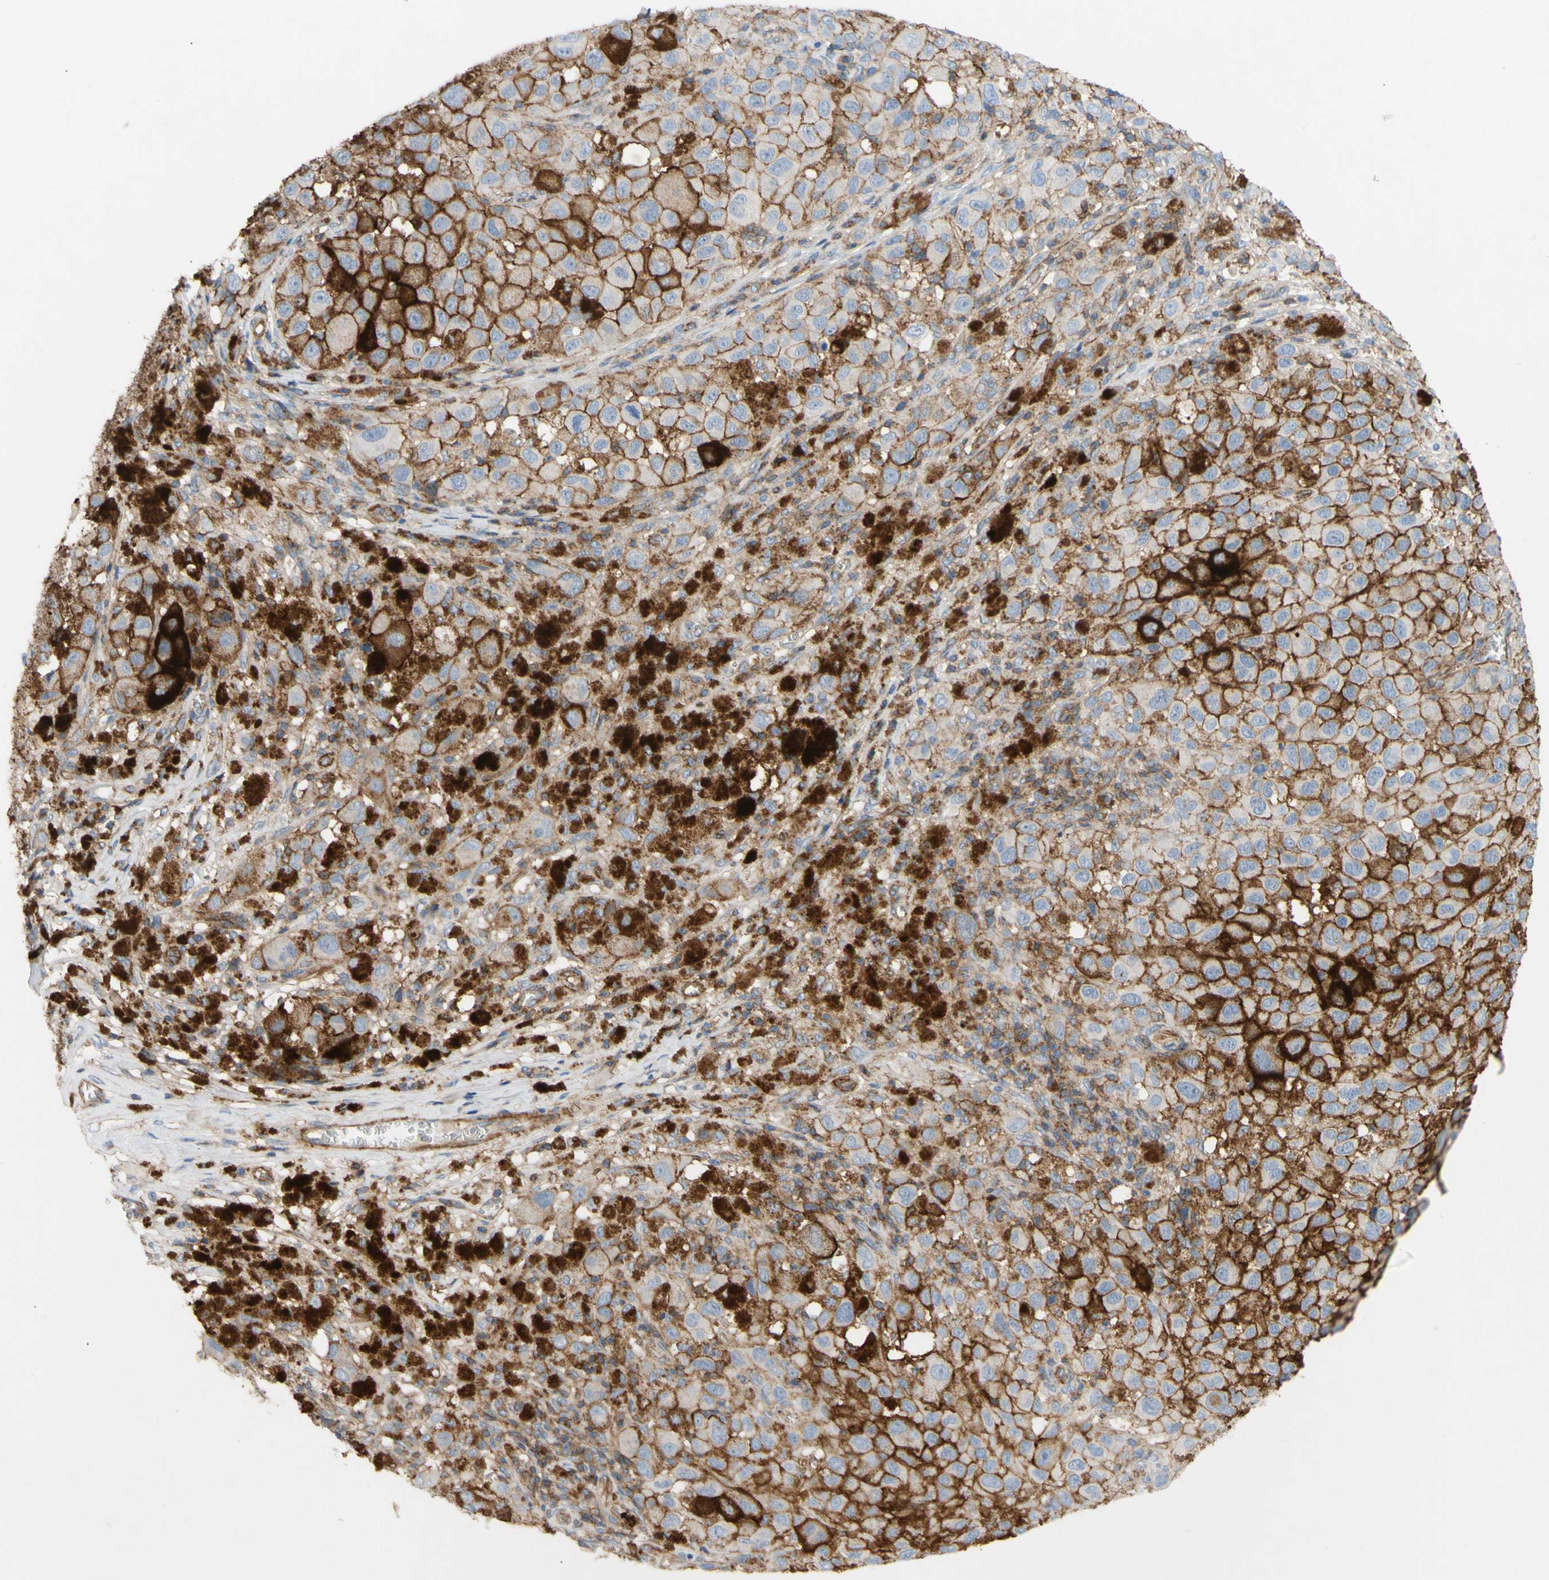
{"staining": {"intensity": "strong", "quantity": ">75%", "location": "cytoplasmic/membranous"}, "tissue": "melanoma", "cell_type": "Tumor cells", "image_type": "cancer", "snomed": [{"axis": "morphology", "description": "Malignant melanoma, NOS"}, {"axis": "topography", "description": "Skin"}], "caption": "Human malignant melanoma stained for a protein (brown) exhibits strong cytoplasmic/membranous positive staining in about >75% of tumor cells.", "gene": "ATP2A3", "patient": {"sex": "male", "age": 96}}